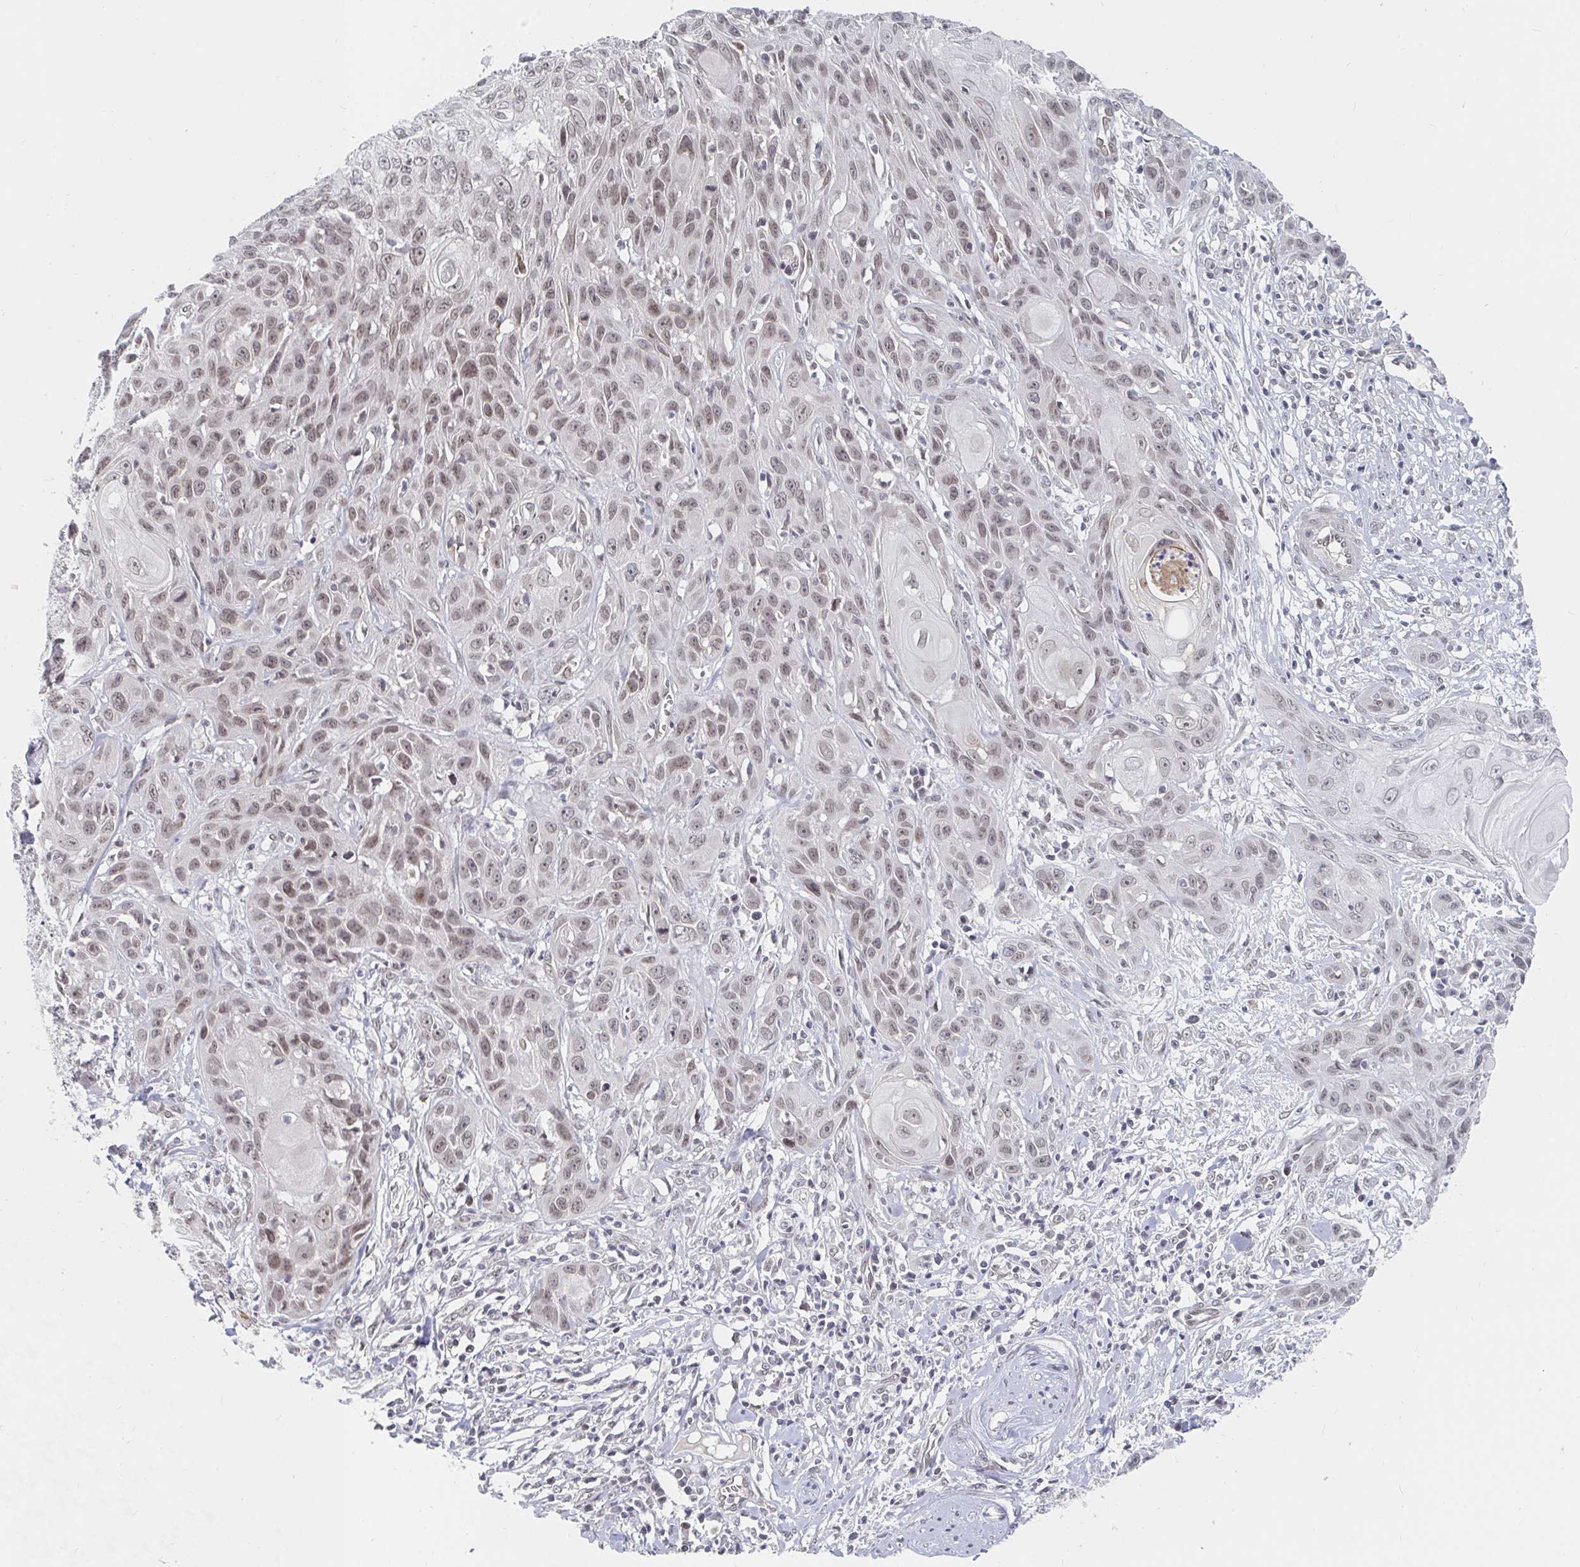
{"staining": {"intensity": "weak", "quantity": ">75%", "location": "nuclear"}, "tissue": "skin cancer", "cell_type": "Tumor cells", "image_type": "cancer", "snomed": [{"axis": "morphology", "description": "Squamous cell carcinoma, NOS"}, {"axis": "topography", "description": "Skin"}, {"axis": "topography", "description": "Vulva"}], "caption": "A high-resolution photomicrograph shows immunohistochemistry staining of skin squamous cell carcinoma, which displays weak nuclear expression in about >75% of tumor cells. (Brightfield microscopy of DAB IHC at high magnification).", "gene": "CHD2", "patient": {"sex": "female", "age": 83}}